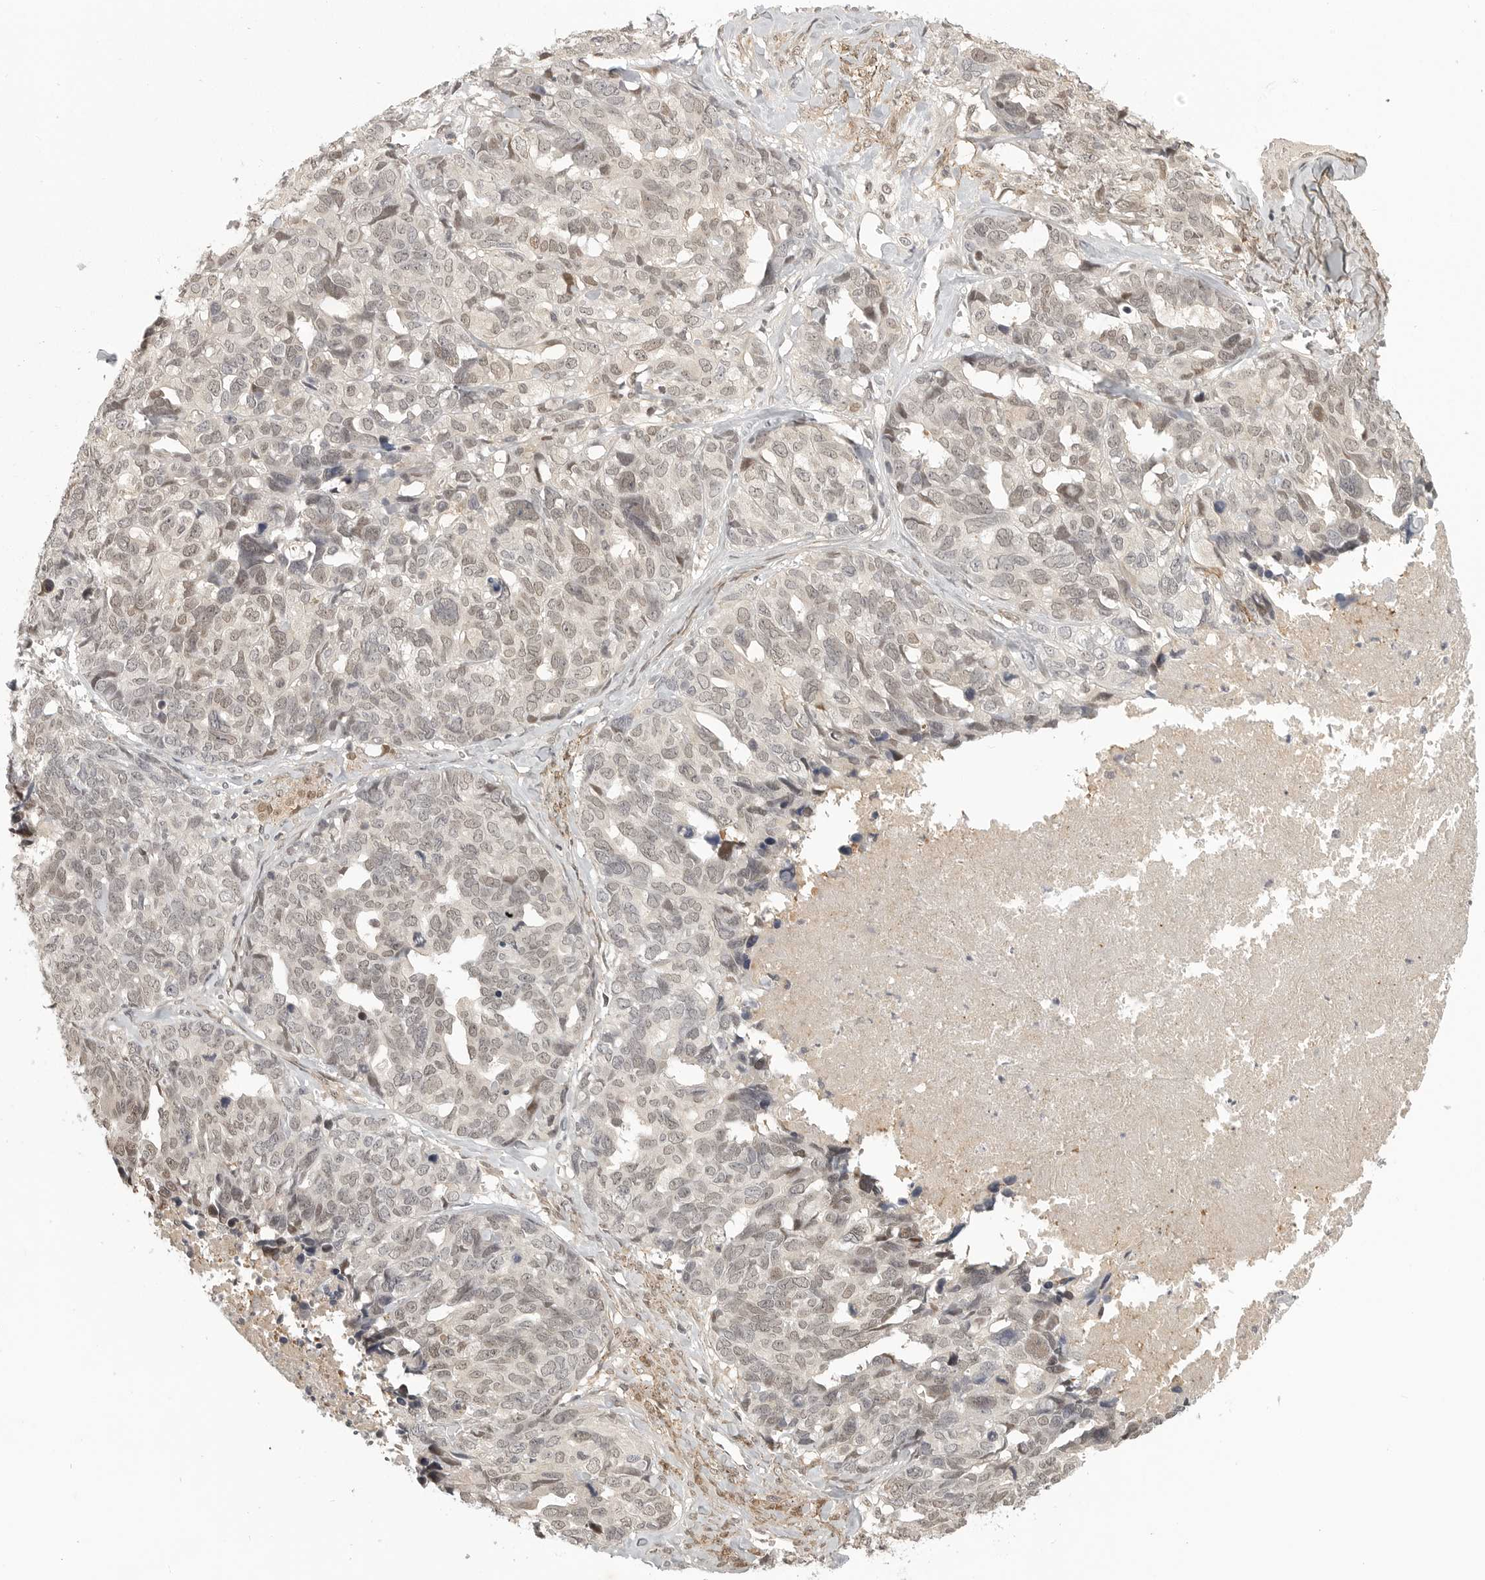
{"staining": {"intensity": "weak", "quantity": ">75%", "location": "nuclear"}, "tissue": "ovarian cancer", "cell_type": "Tumor cells", "image_type": "cancer", "snomed": [{"axis": "morphology", "description": "Cystadenocarcinoma, serous, NOS"}, {"axis": "topography", "description": "Ovary"}], "caption": "Protein staining reveals weak nuclear expression in about >75% of tumor cells in serous cystadenocarcinoma (ovarian).", "gene": "UROD", "patient": {"sex": "female", "age": 79}}